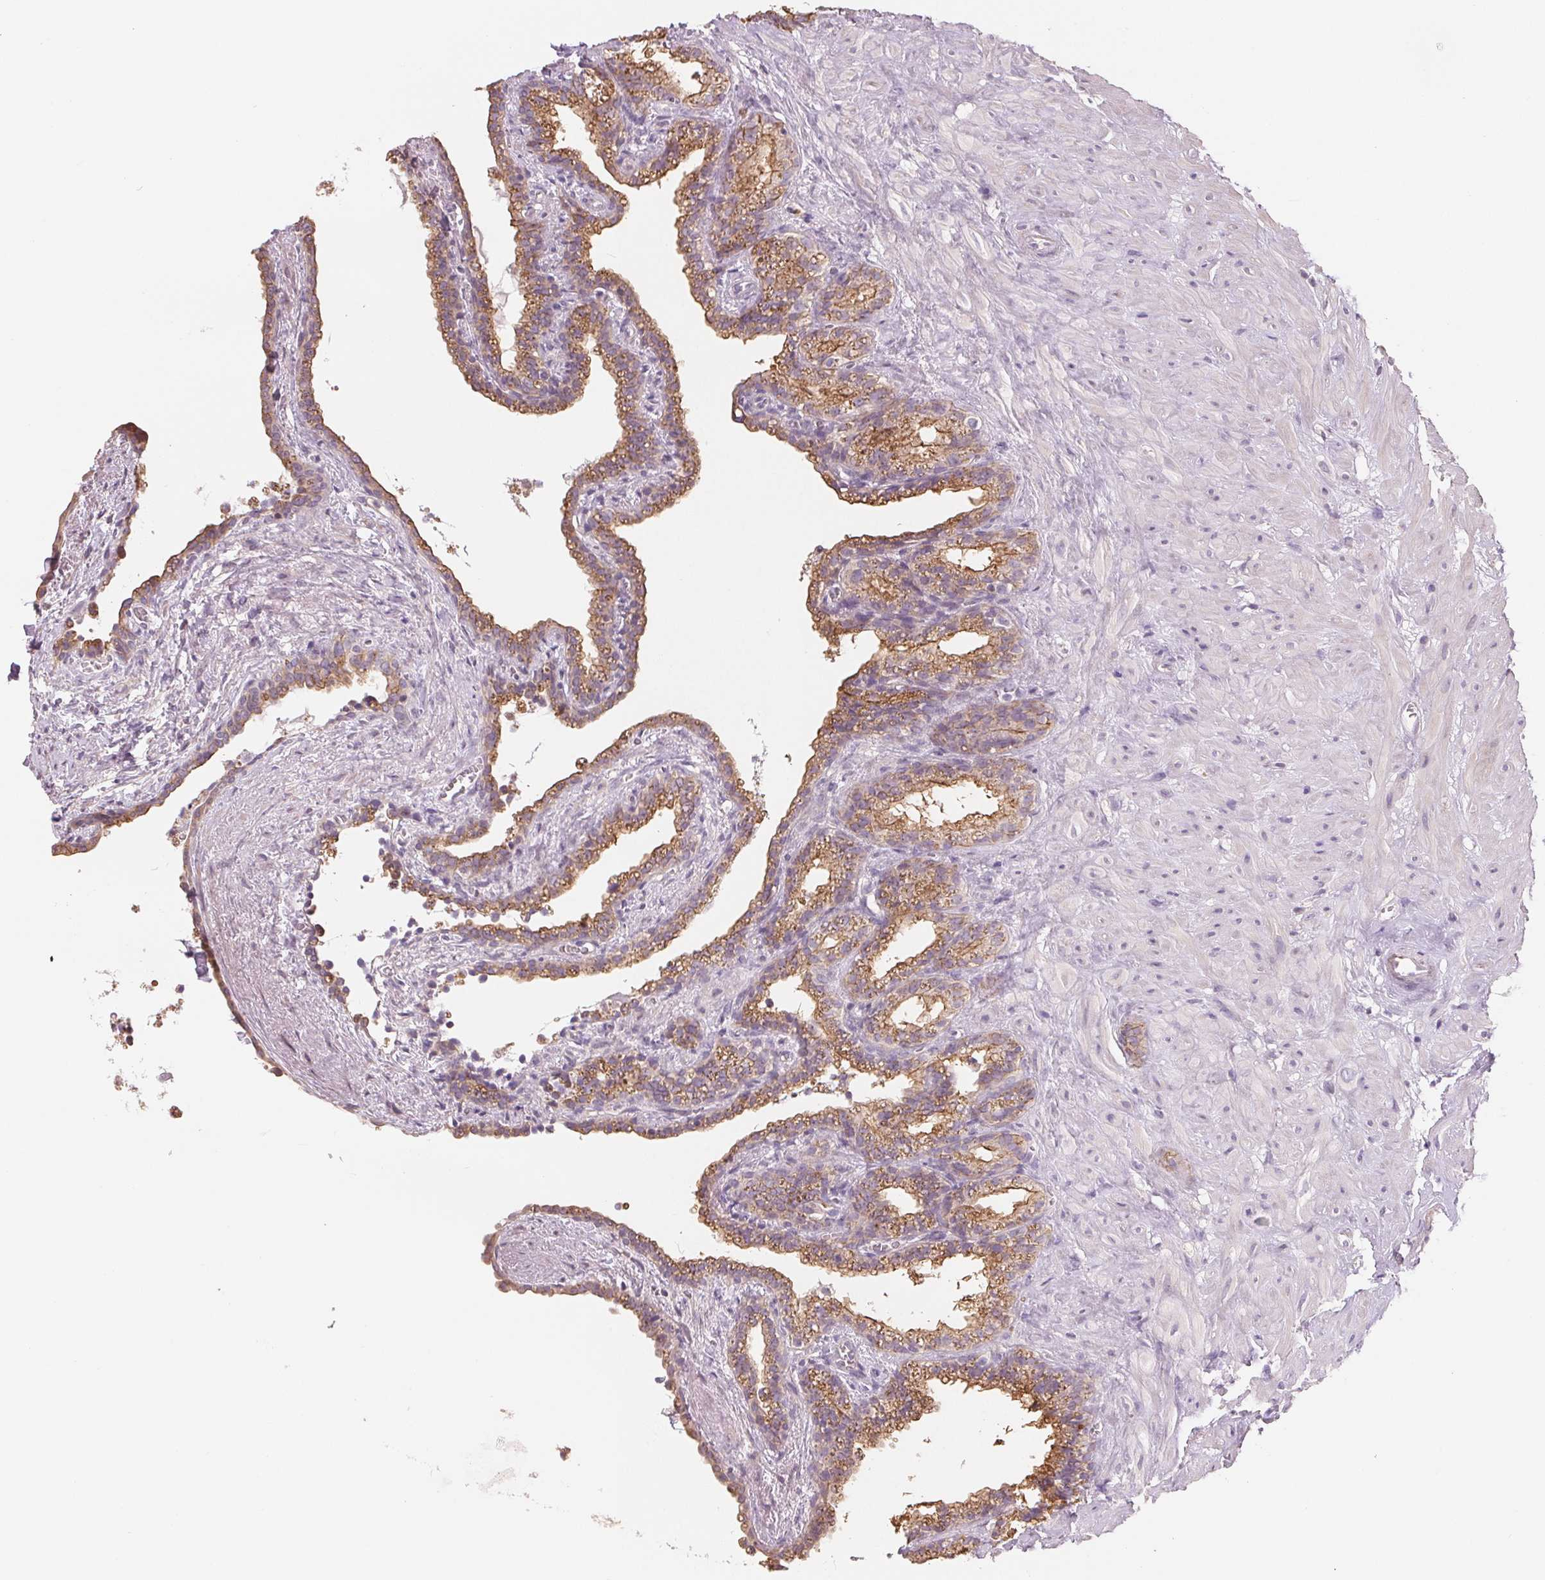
{"staining": {"intensity": "moderate", "quantity": "25%-75%", "location": "cytoplasmic/membranous"}, "tissue": "seminal vesicle", "cell_type": "Glandular cells", "image_type": "normal", "snomed": [{"axis": "morphology", "description": "Normal tissue, NOS"}, {"axis": "morphology", "description": "Urothelial carcinoma, NOS"}, {"axis": "topography", "description": "Urinary bladder"}, {"axis": "topography", "description": "Seminal veicle"}], "caption": "Human seminal vesicle stained with a protein marker shows moderate staining in glandular cells.", "gene": "VTCN1", "patient": {"sex": "male", "age": 76}}